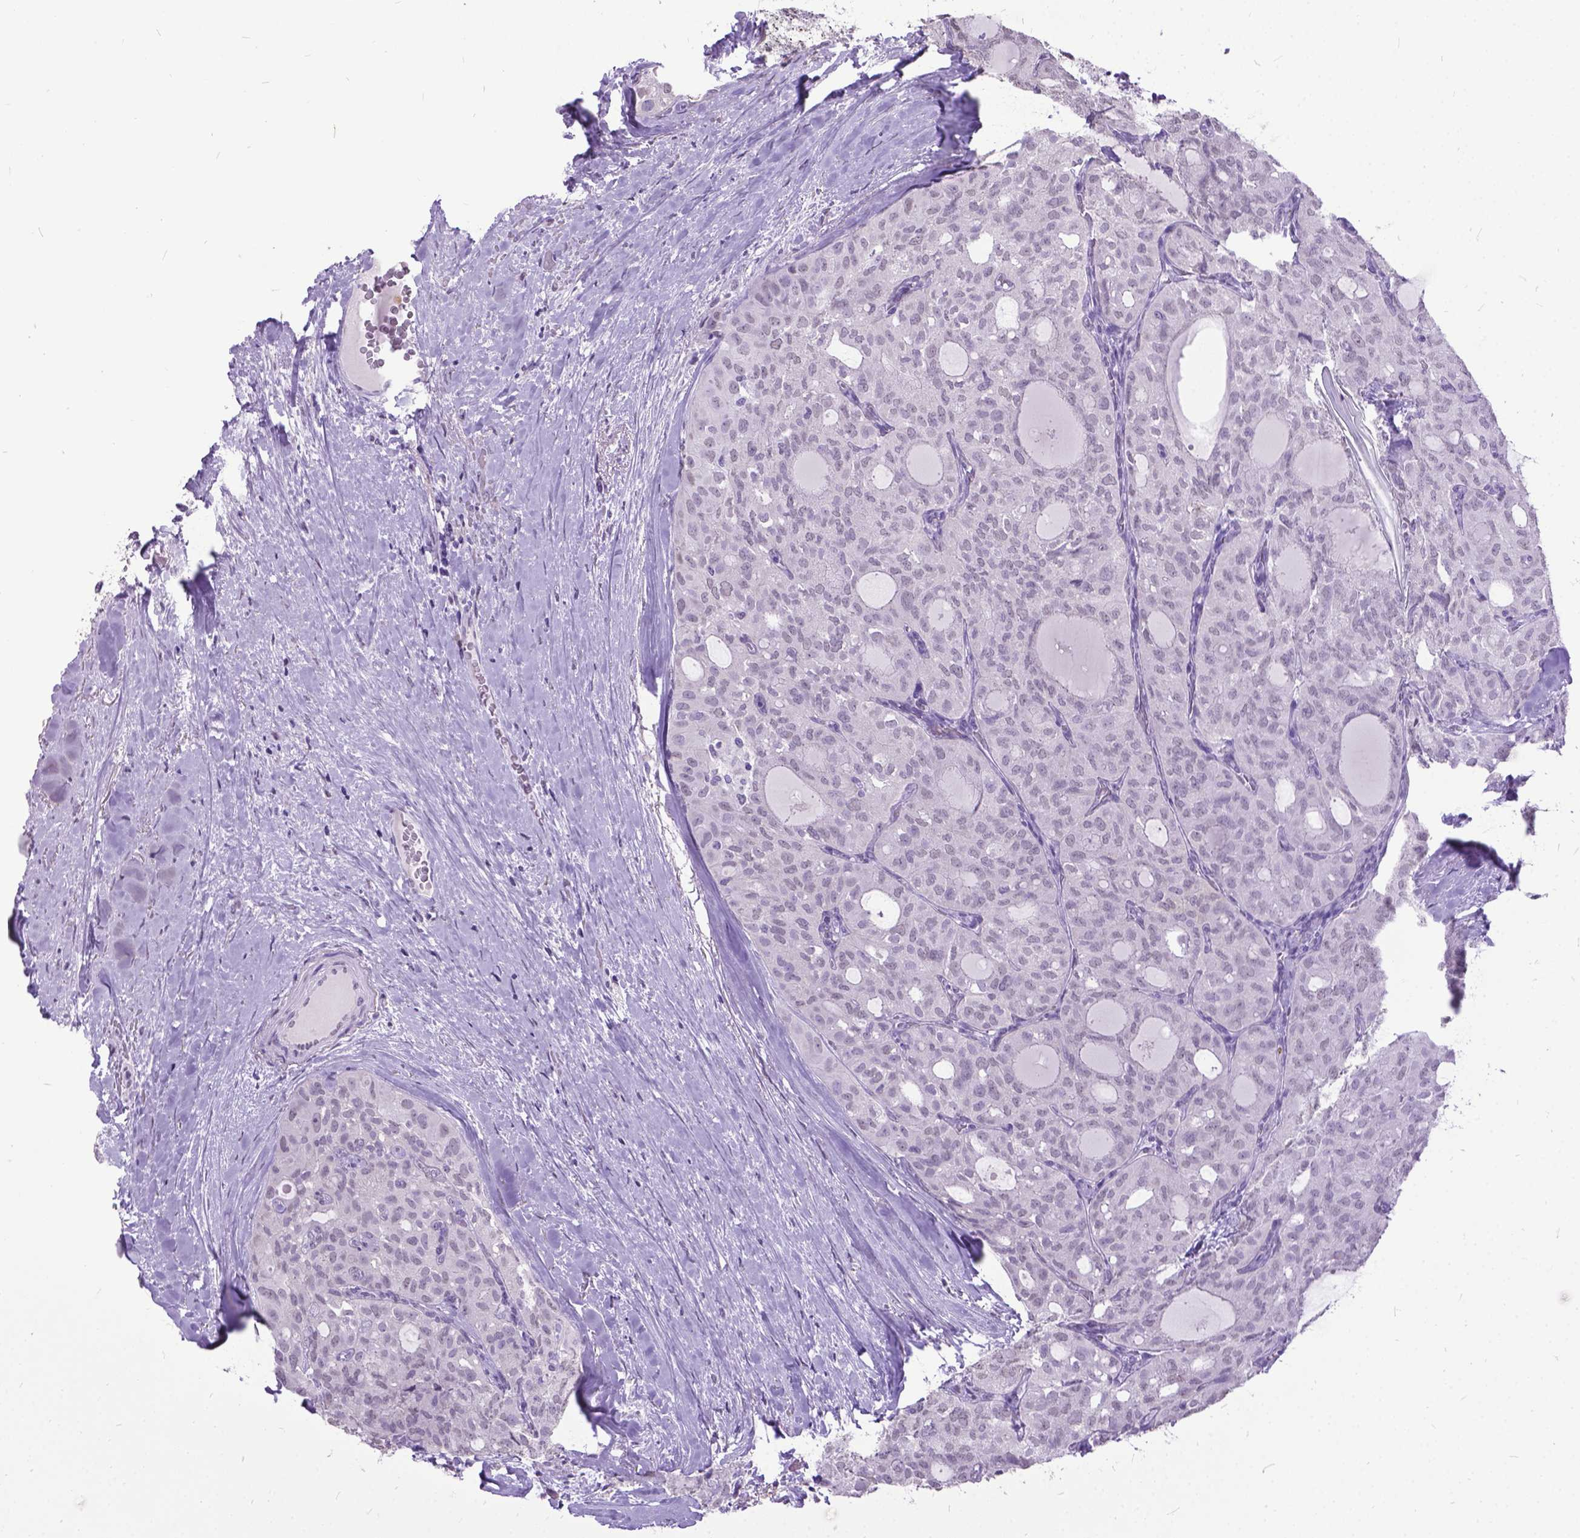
{"staining": {"intensity": "negative", "quantity": "none", "location": "none"}, "tissue": "thyroid cancer", "cell_type": "Tumor cells", "image_type": "cancer", "snomed": [{"axis": "morphology", "description": "Follicular adenoma carcinoma, NOS"}, {"axis": "topography", "description": "Thyroid gland"}], "caption": "Immunohistochemistry of human follicular adenoma carcinoma (thyroid) demonstrates no staining in tumor cells.", "gene": "MARCHF10", "patient": {"sex": "male", "age": 75}}